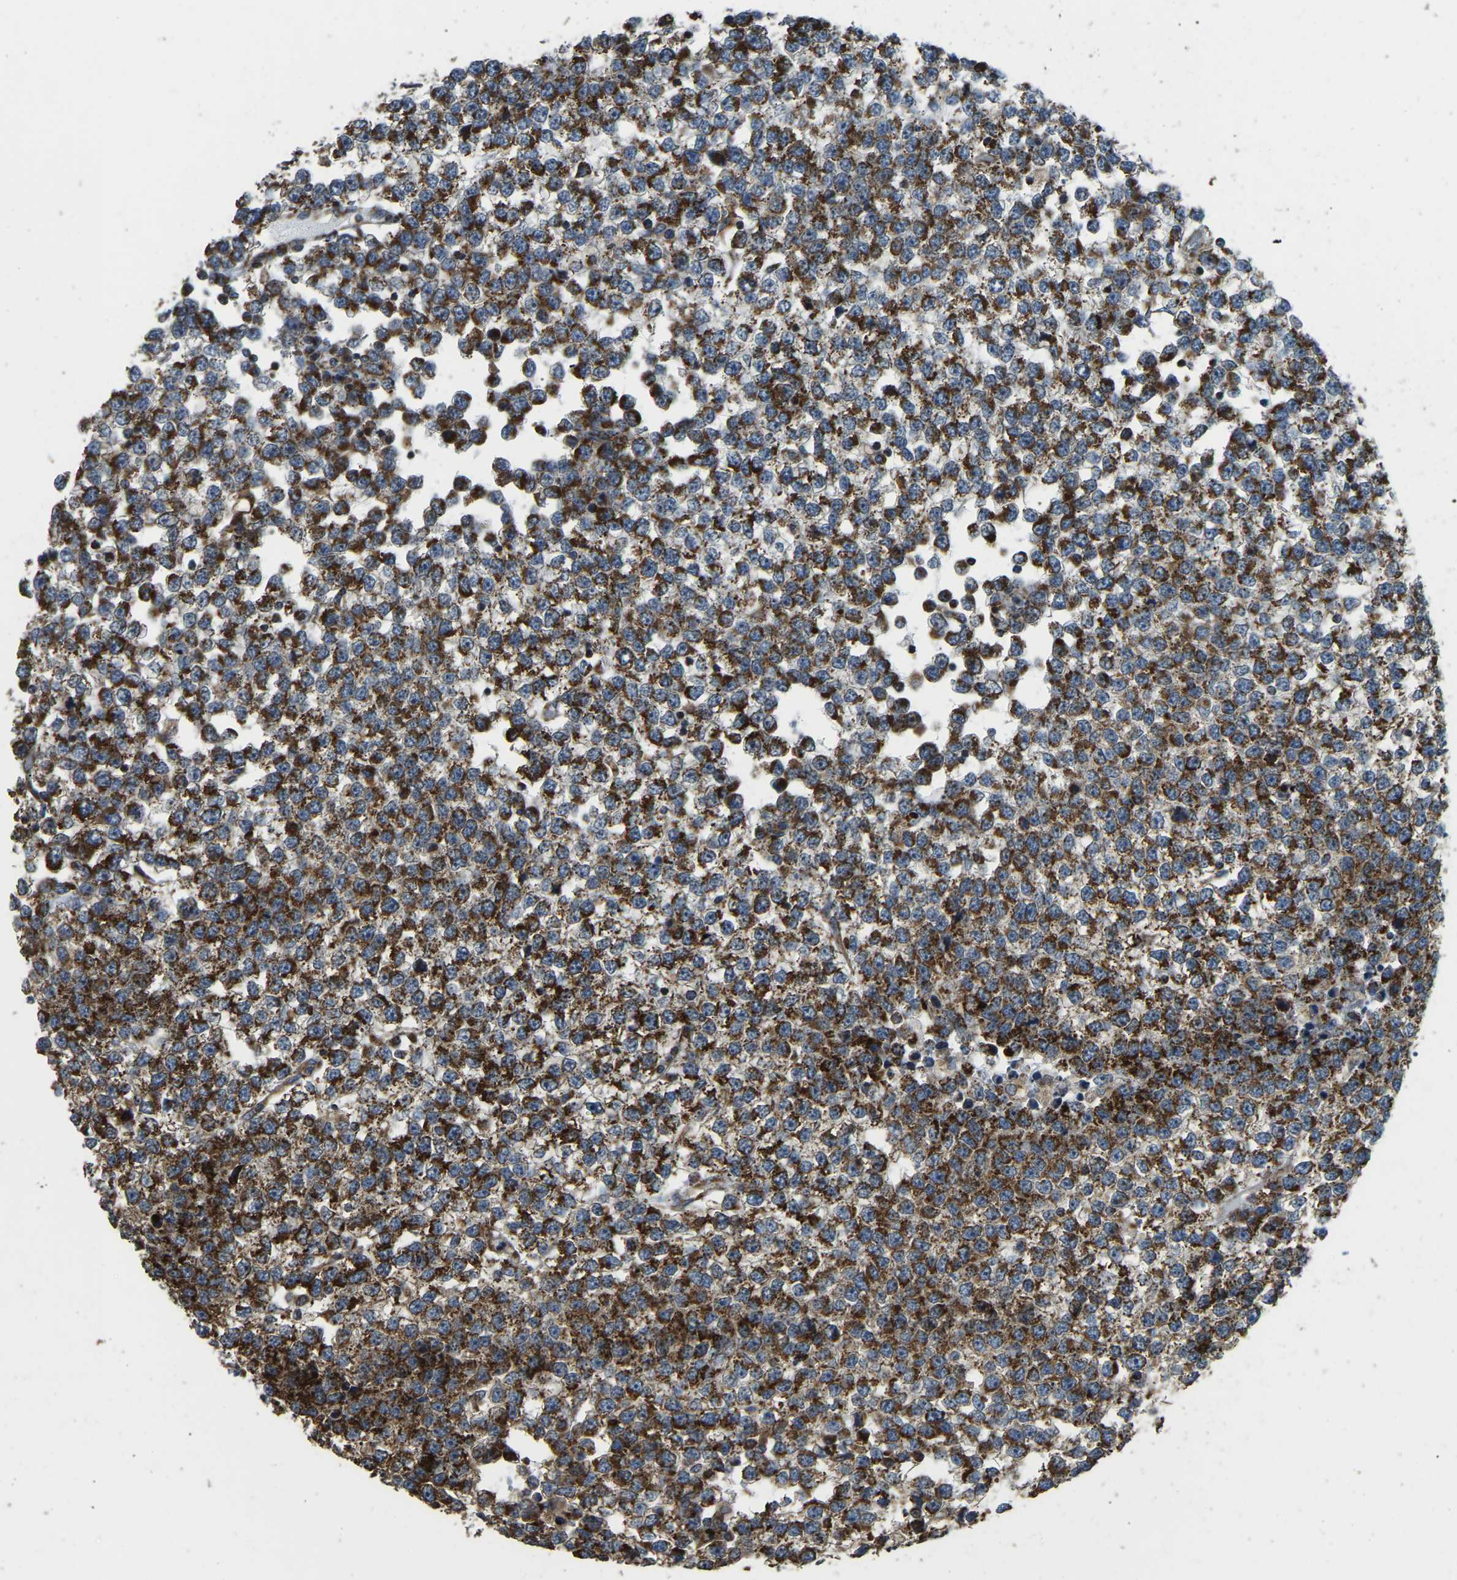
{"staining": {"intensity": "strong", "quantity": ">75%", "location": "cytoplasmic/membranous"}, "tissue": "testis cancer", "cell_type": "Tumor cells", "image_type": "cancer", "snomed": [{"axis": "morphology", "description": "Seminoma, NOS"}, {"axis": "topography", "description": "Testis"}], "caption": "Brown immunohistochemical staining in testis cancer displays strong cytoplasmic/membranous positivity in about >75% of tumor cells.", "gene": "PSMD7", "patient": {"sex": "male", "age": 65}}